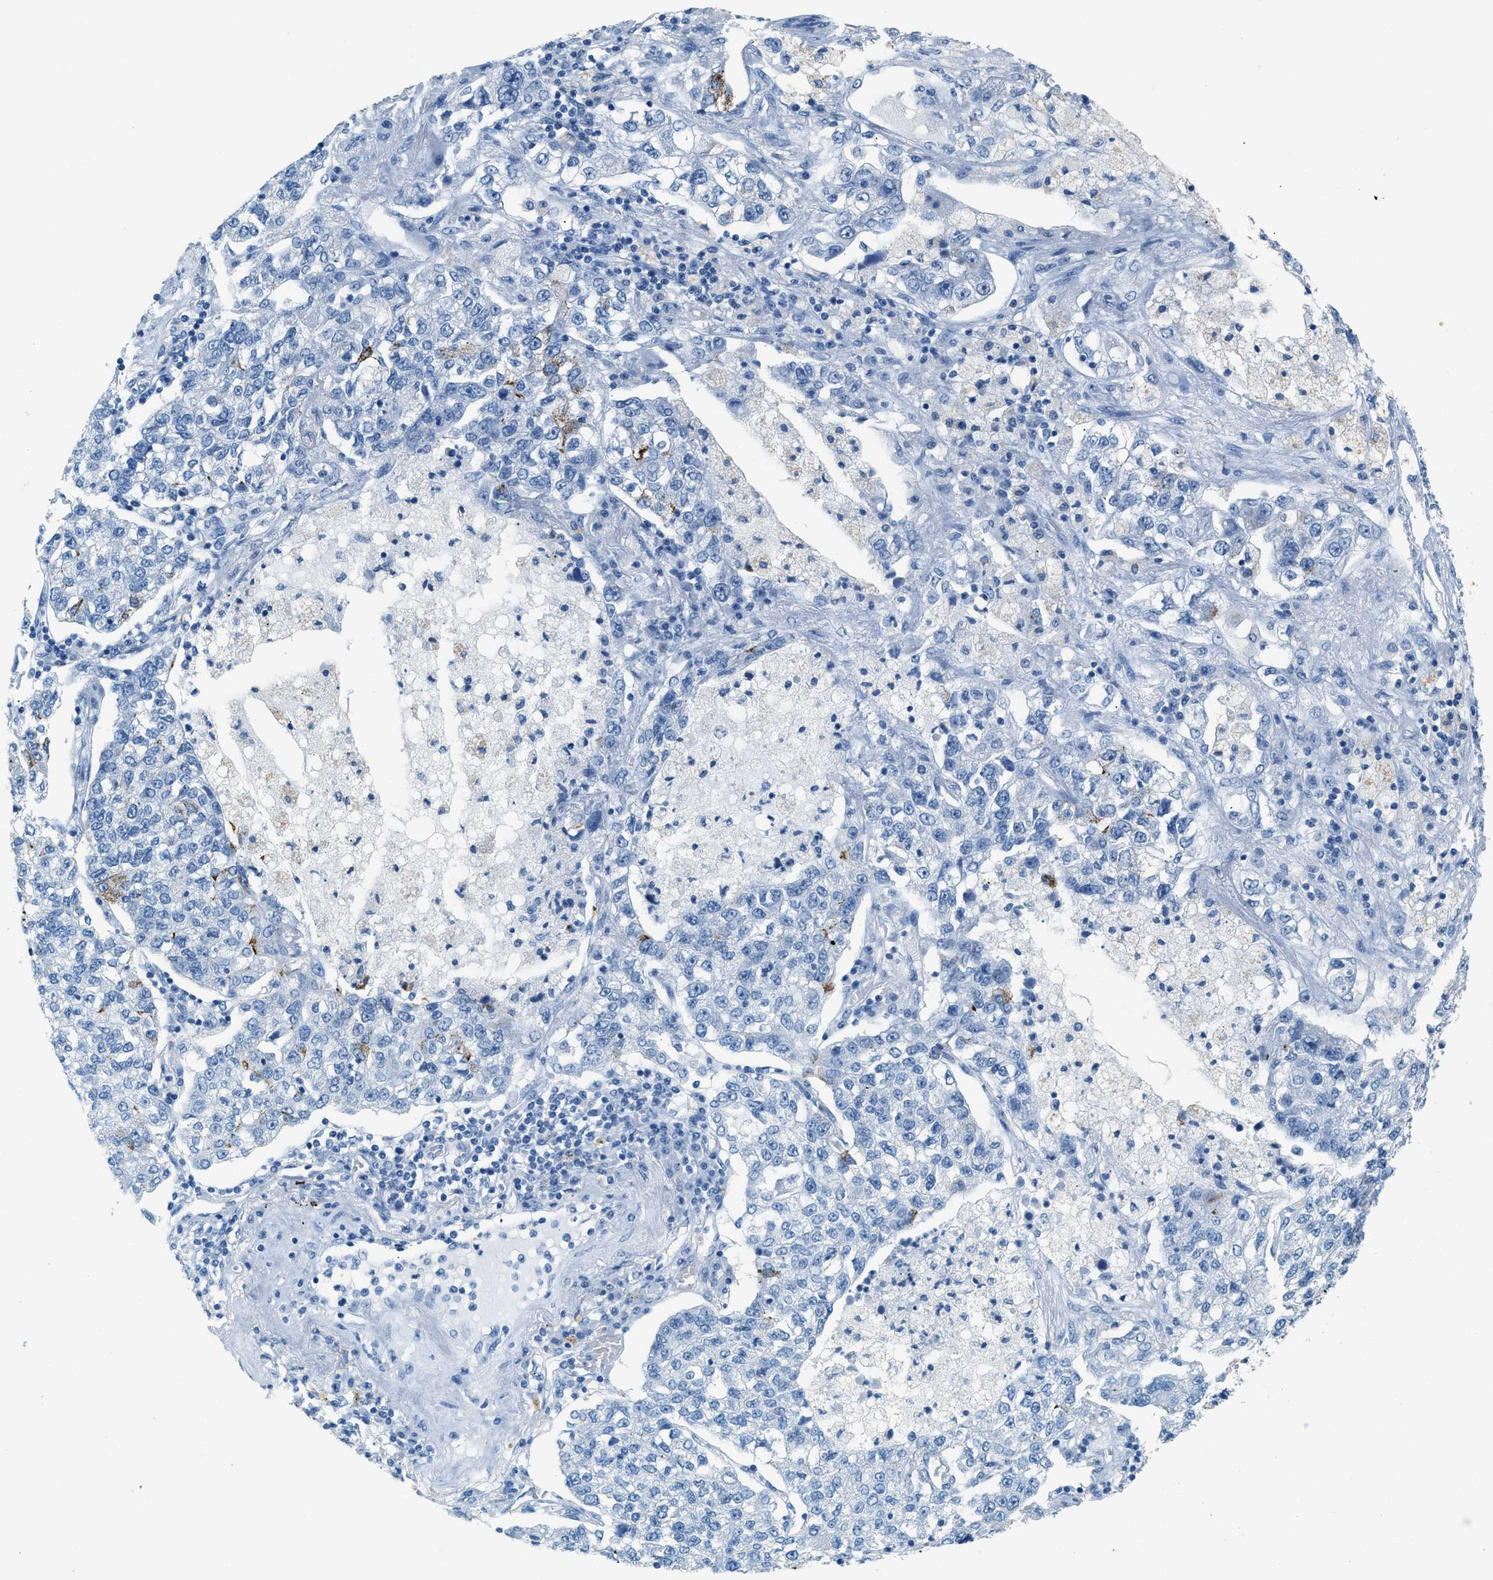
{"staining": {"intensity": "negative", "quantity": "none", "location": "none"}, "tissue": "lung cancer", "cell_type": "Tumor cells", "image_type": "cancer", "snomed": [{"axis": "morphology", "description": "Adenocarcinoma, NOS"}, {"axis": "topography", "description": "Lung"}], "caption": "Lung cancer was stained to show a protein in brown. There is no significant staining in tumor cells.", "gene": "HHATL", "patient": {"sex": "male", "age": 49}}